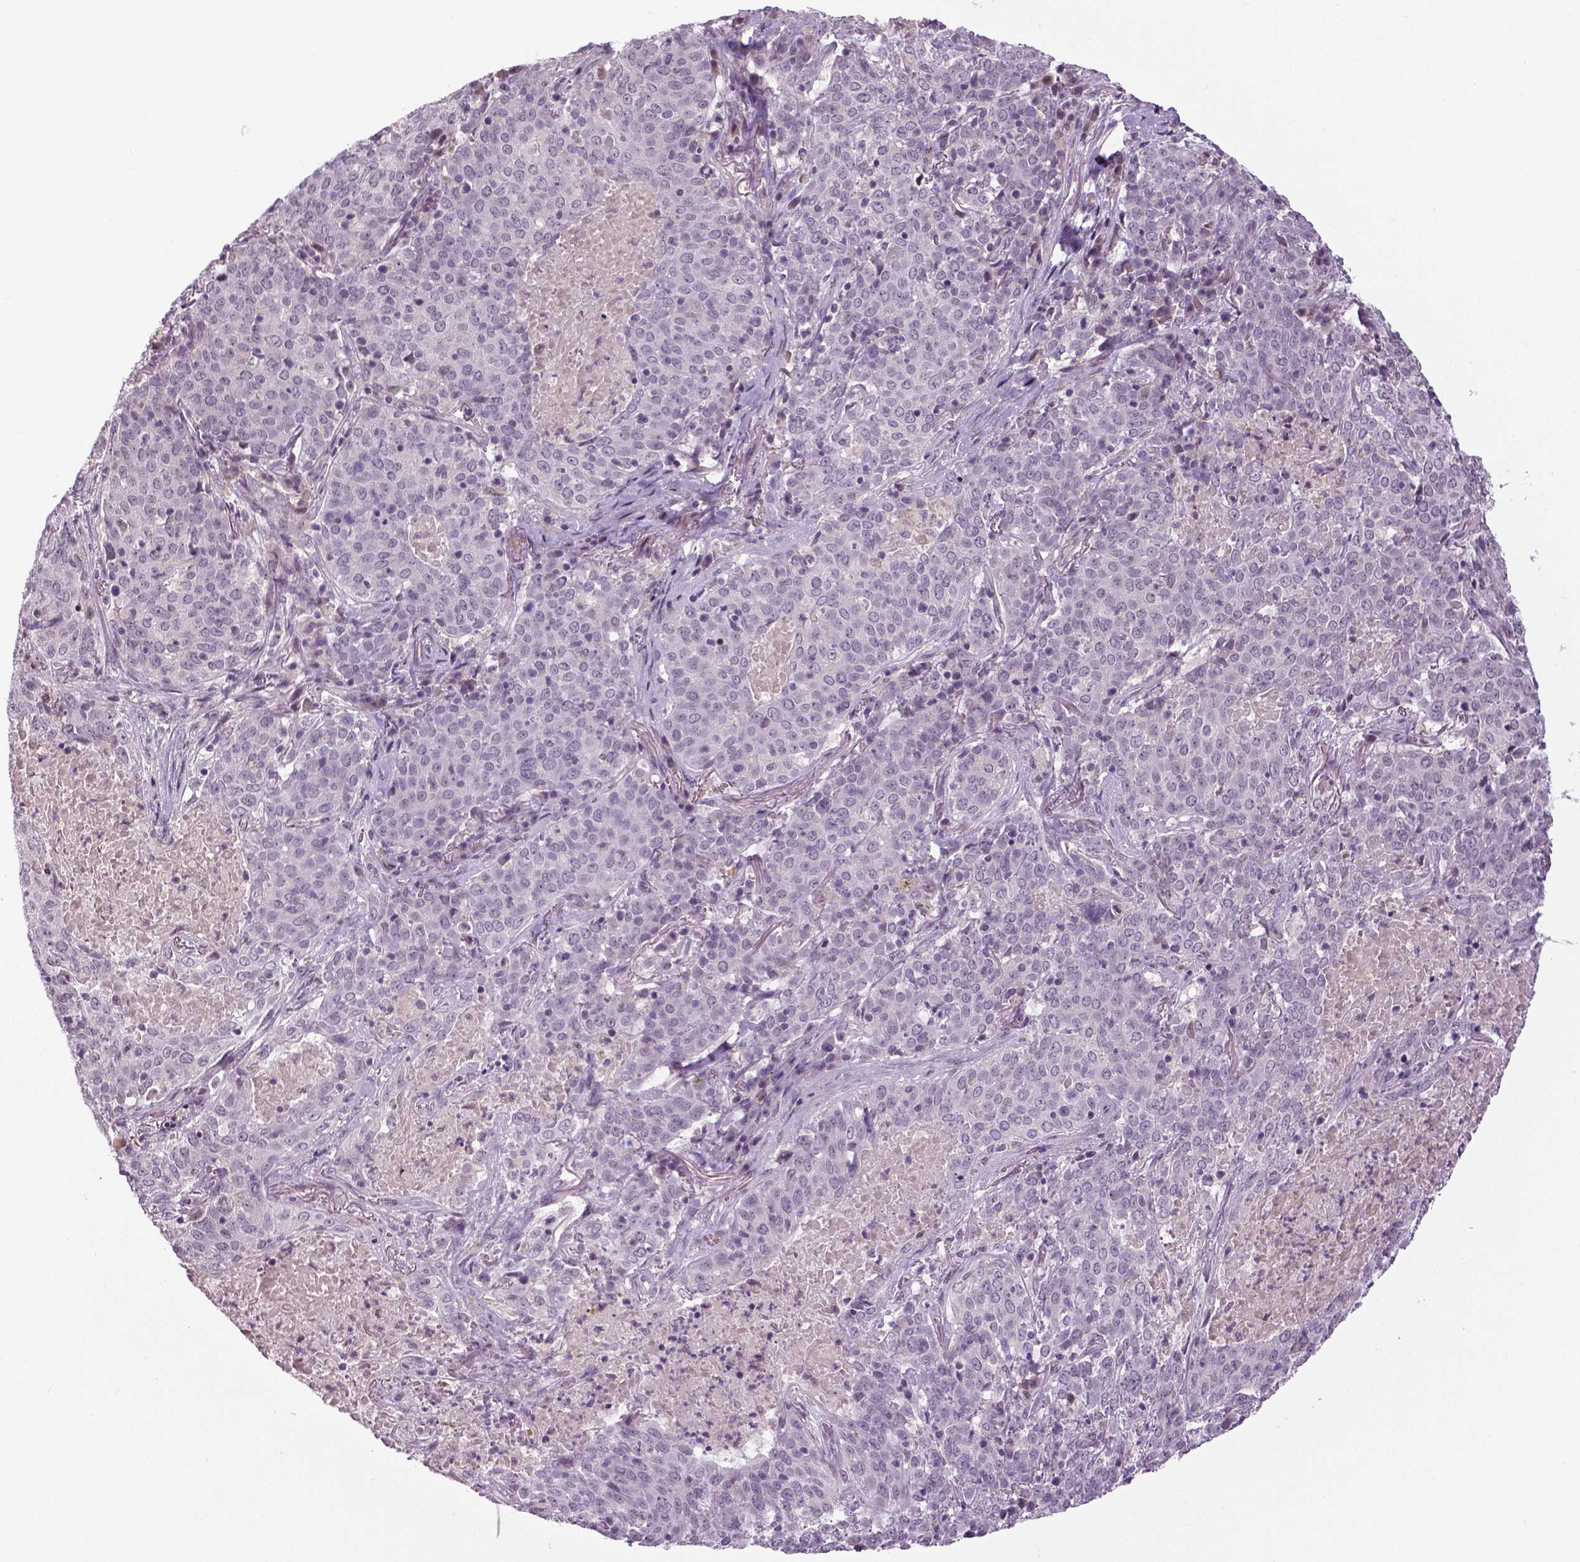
{"staining": {"intensity": "negative", "quantity": "none", "location": "none"}, "tissue": "lung cancer", "cell_type": "Tumor cells", "image_type": "cancer", "snomed": [{"axis": "morphology", "description": "Squamous cell carcinoma, NOS"}, {"axis": "topography", "description": "Lung"}], "caption": "This photomicrograph is of lung cancer stained with immunohistochemistry to label a protein in brown with the nuclei are counter-stained blue. There is no expression in tumor cells. (DAB immunohistochemistry (IHC), high magnification).", "gene": "NECAB1", "patient": {"sex": "male", "age": 82}}